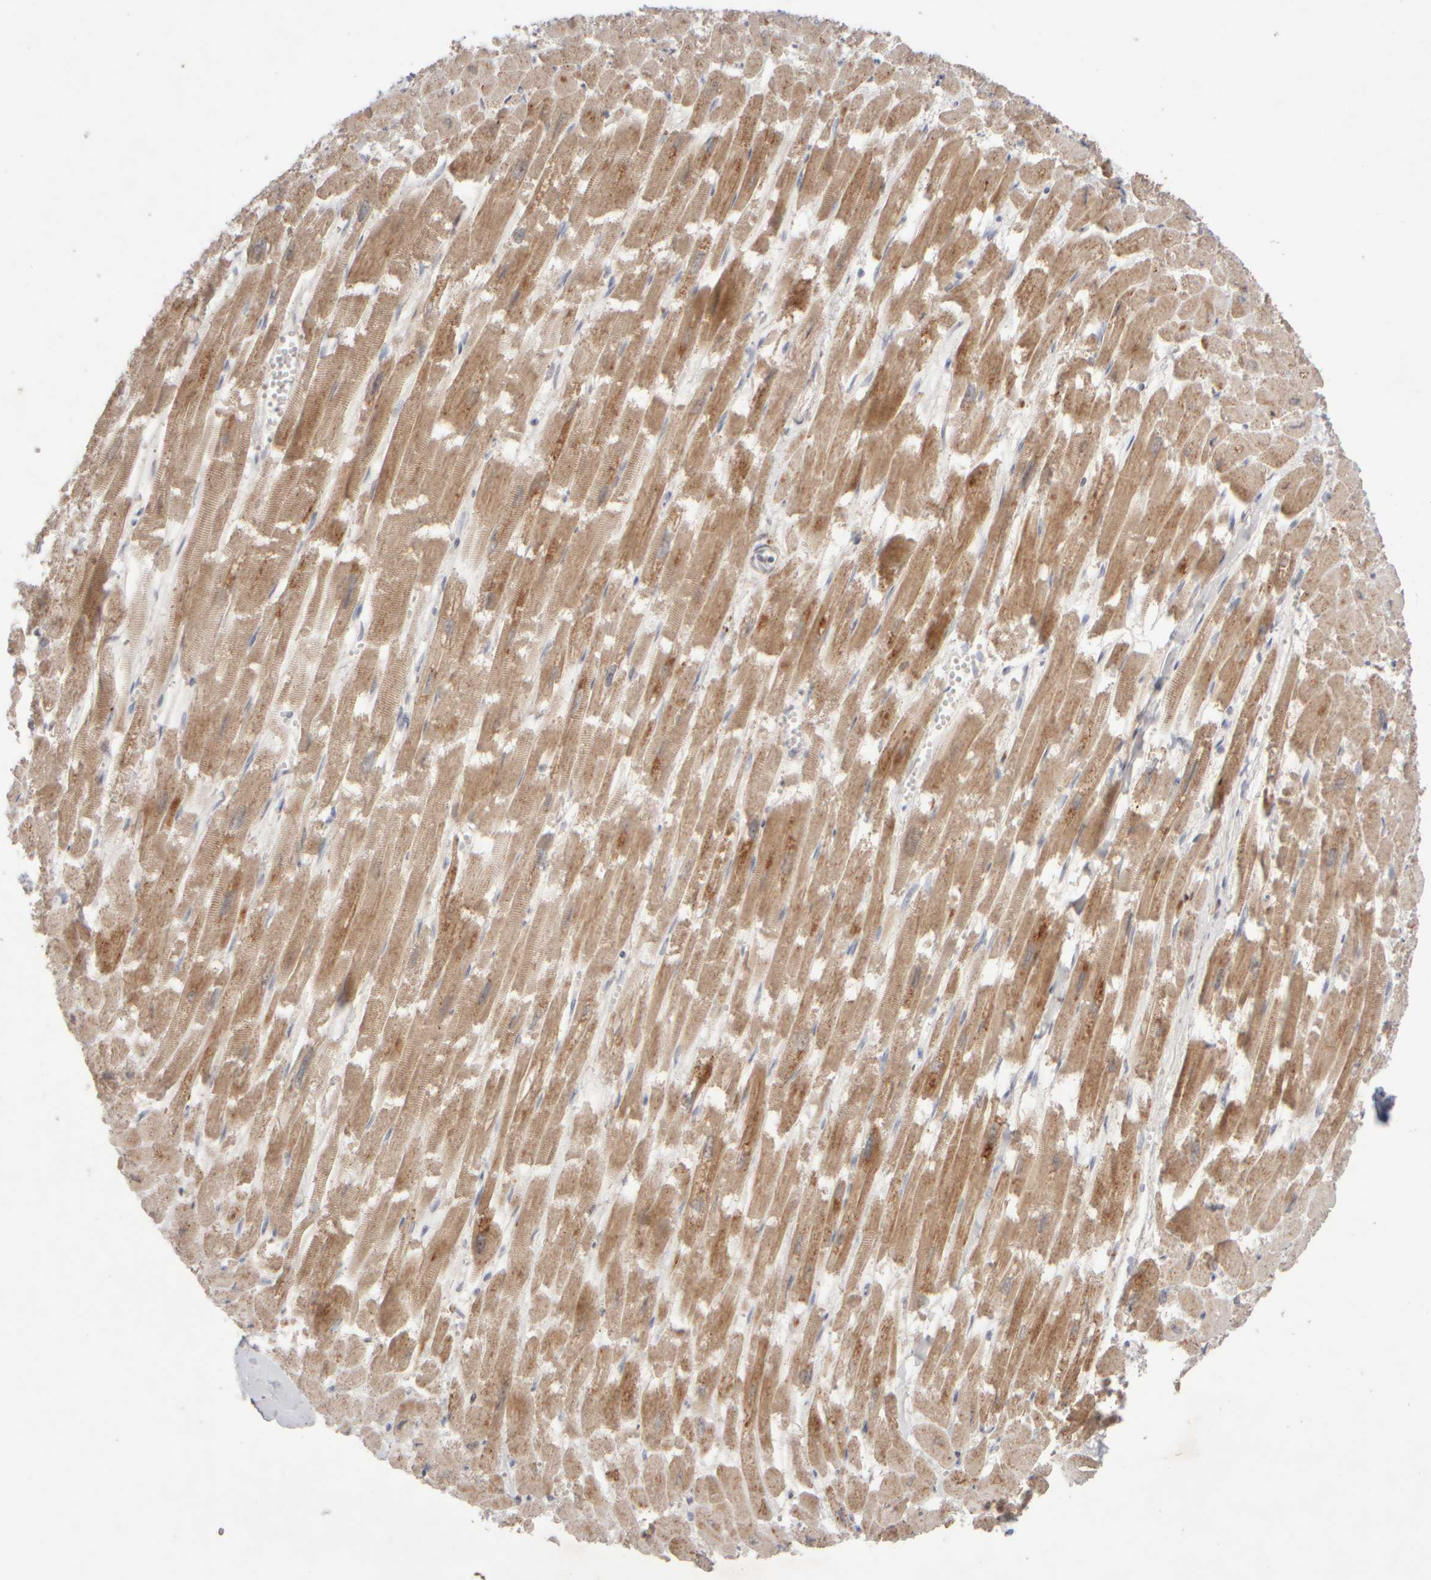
{"staining": {"intensity": "moderate", "quantity": ">75%", "location": "cytoplasmic/membranous"}, "tissue": "heart muscle", "cell_type": "Cardiomyocytes", "image_type": "normal", "snomed": [{"axis": "morphology", "description": "Normal tissue, NOS"}, {"axis": "topography", "description": "Heart"}], "caption": "Immunohistochemical staining of normal human heart muscle exhibits medium levels of moderate cytoplasmic/membranous positivity in approximately >75% of cardiomyocytes.", "gene": "CHADL", "patient": {"sex": "male", "age": 54}}